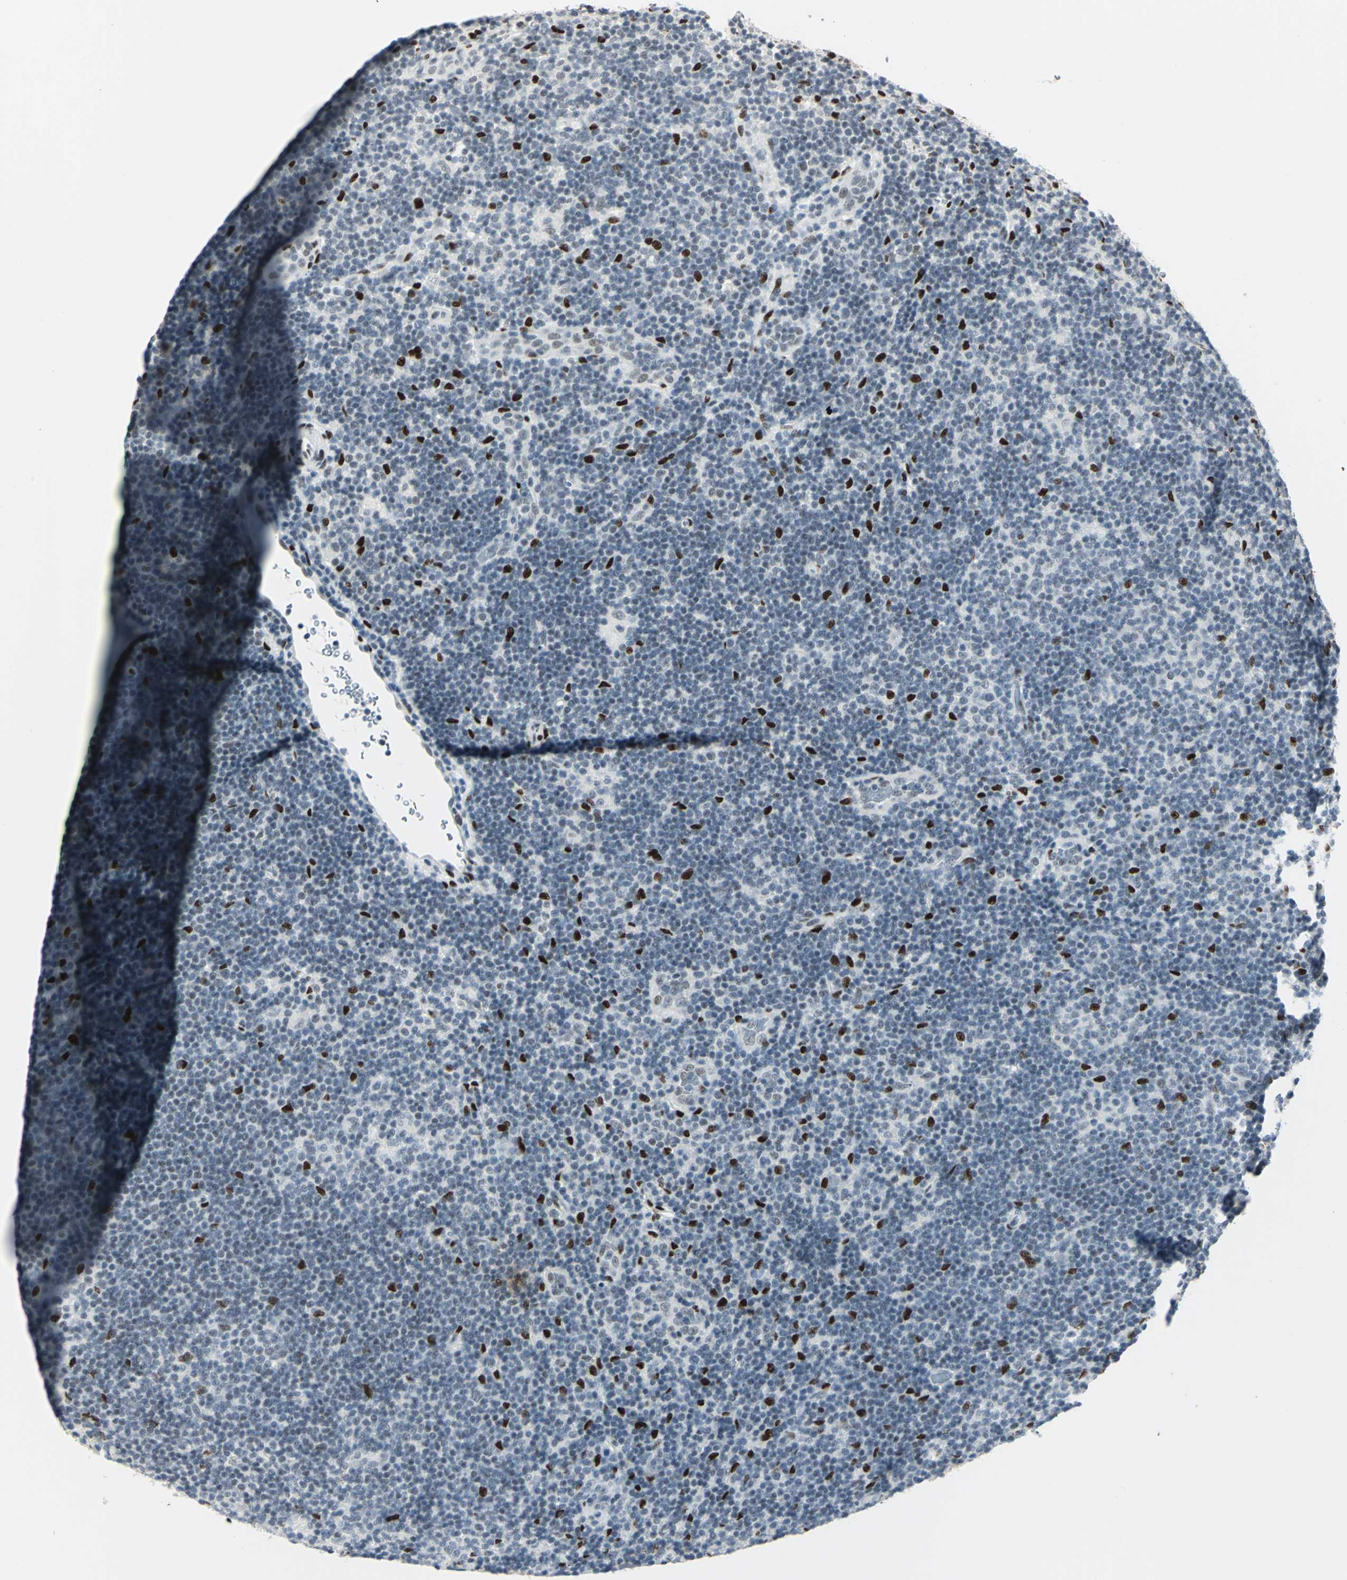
{"staining": {"intensity": "strong", "quantity": "<25%", "location": "nuclear"}, "tissue": "lymphoma", "cell_type": "Tumor cells", "image_type": "cancer", "snomed": [{"axis": "morphology", "description": "Hodgkin's disease, NOS"}, {"axis": "topography", "description": "Lymph node"}], "caption": "Lymphoma was stained to show a protein in brown. There is medium levels of strong nuclear positivity in approximately <25% of tumor cells.", "gene": "MEIS2", "patient": {"sex": "female", "age": 57}}